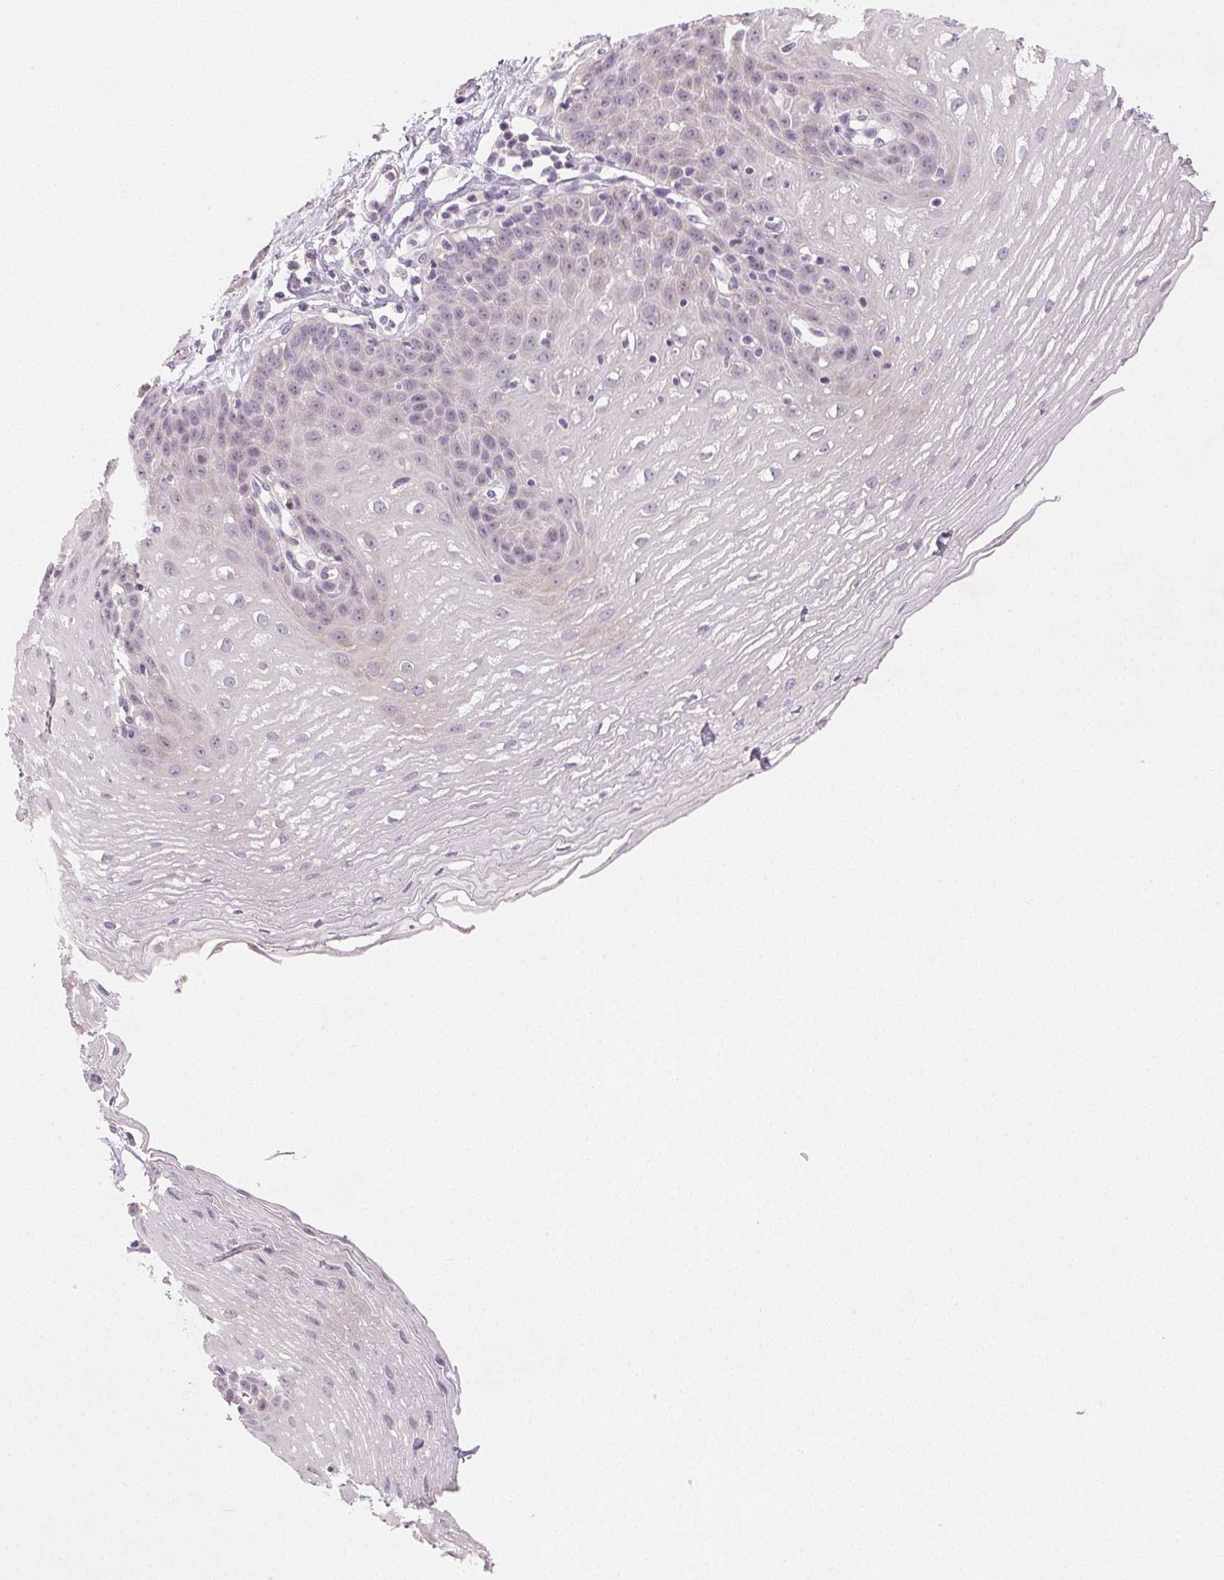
{"staining": {"intensity": "negative", "quantity": "none", "location": "none"}, "tissue": "esophagus", "cell_type": "Squamous epithelial cells", "image_type": "normal", "snomed": [{"axis": "morphology", "description": "Normal tissue, NOS"}, {"axis": "topography", "description": "Esophagus"}], "caption": "This is a image of immunohistochemistry (IHC) staining of normal esophagus, which shows no positivity in squamous epithelial cells. Nuclei are stained in blue.", "gene": "MYBL1", "patient": {"sex": "female", "age": 81}}